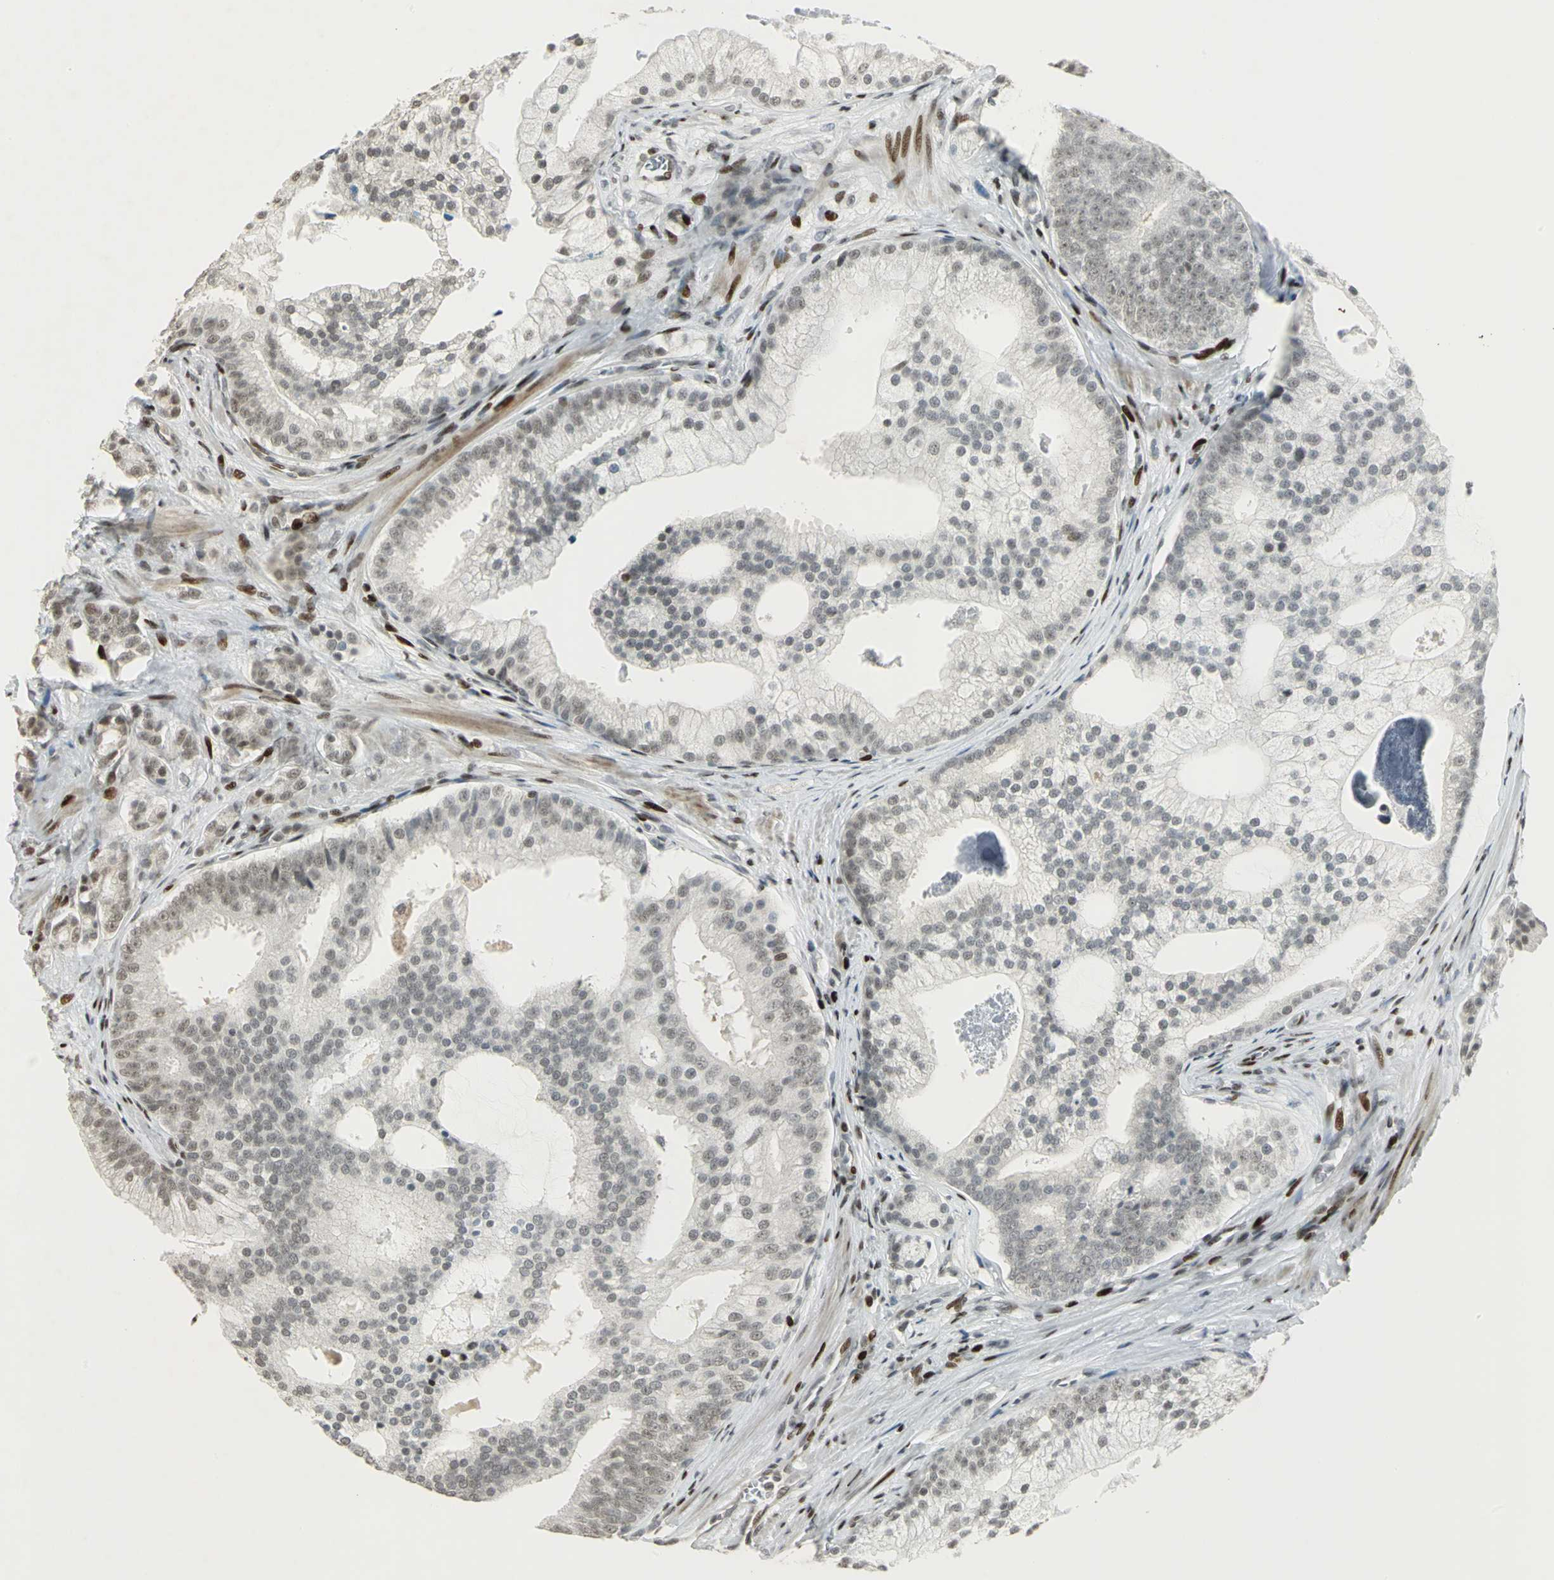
{"staining": {"intensity": "weak", "quantity": "<25%", "location": "nuclear"}, "tissue": "prostate cancer", "cell_type": "Tumor cells", "image_type": "cancer", "snomed": [{"axis": "morphology", "description": "Adenocarcinoma, Low grade"}, {"axis": "topography", "description": "Prostate"}], "caption": "Tumor cells are negative for protein expression in human prostate cancer (low-grade adenocarcinoma).", "gene": "KDM1A", "patient": {"sex": "male", "age": 58}}